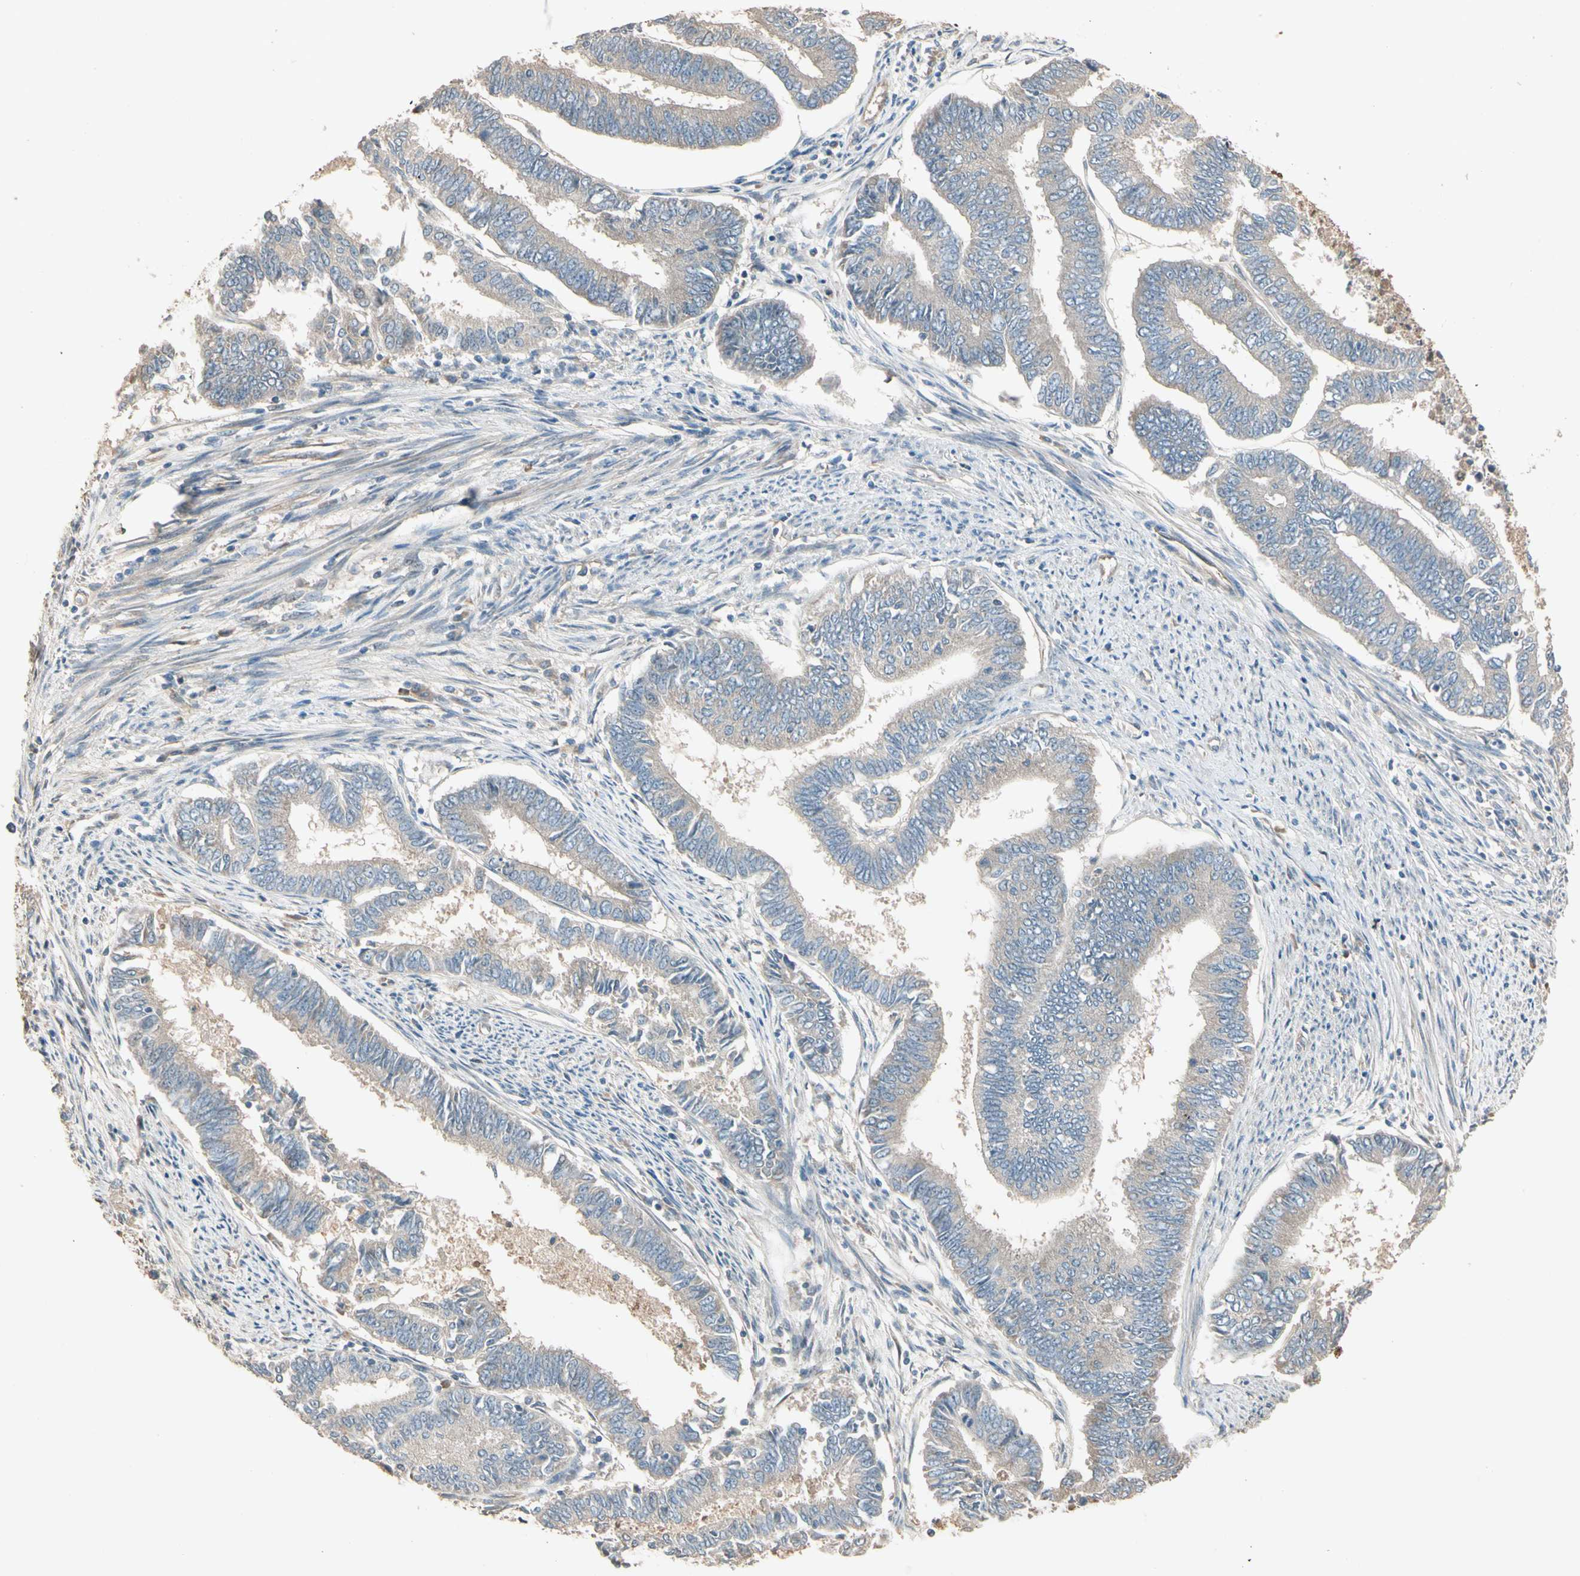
{"staining": {"intensity": "weak", "quantity": ">75%", "location": "cytoplasmic/membranous"}, "tissue": "endometrial cancer", "cell_type": "Tumor cells", "image_type": "cancer", "snomed": [{"axis": "morphology", "description": "Adenocarcinoma, NOS"}, {"axis": "topography", "description": "Endometrium"}], "caption": "This is a photomicrograph of immunohistochemistry staining of endometrial cancer, which shows weak staining in the cytoplasmic/membranous of tumor cells.", "gene": "TNFRSF21", "patient": {"sex": "female", "age": 86}}